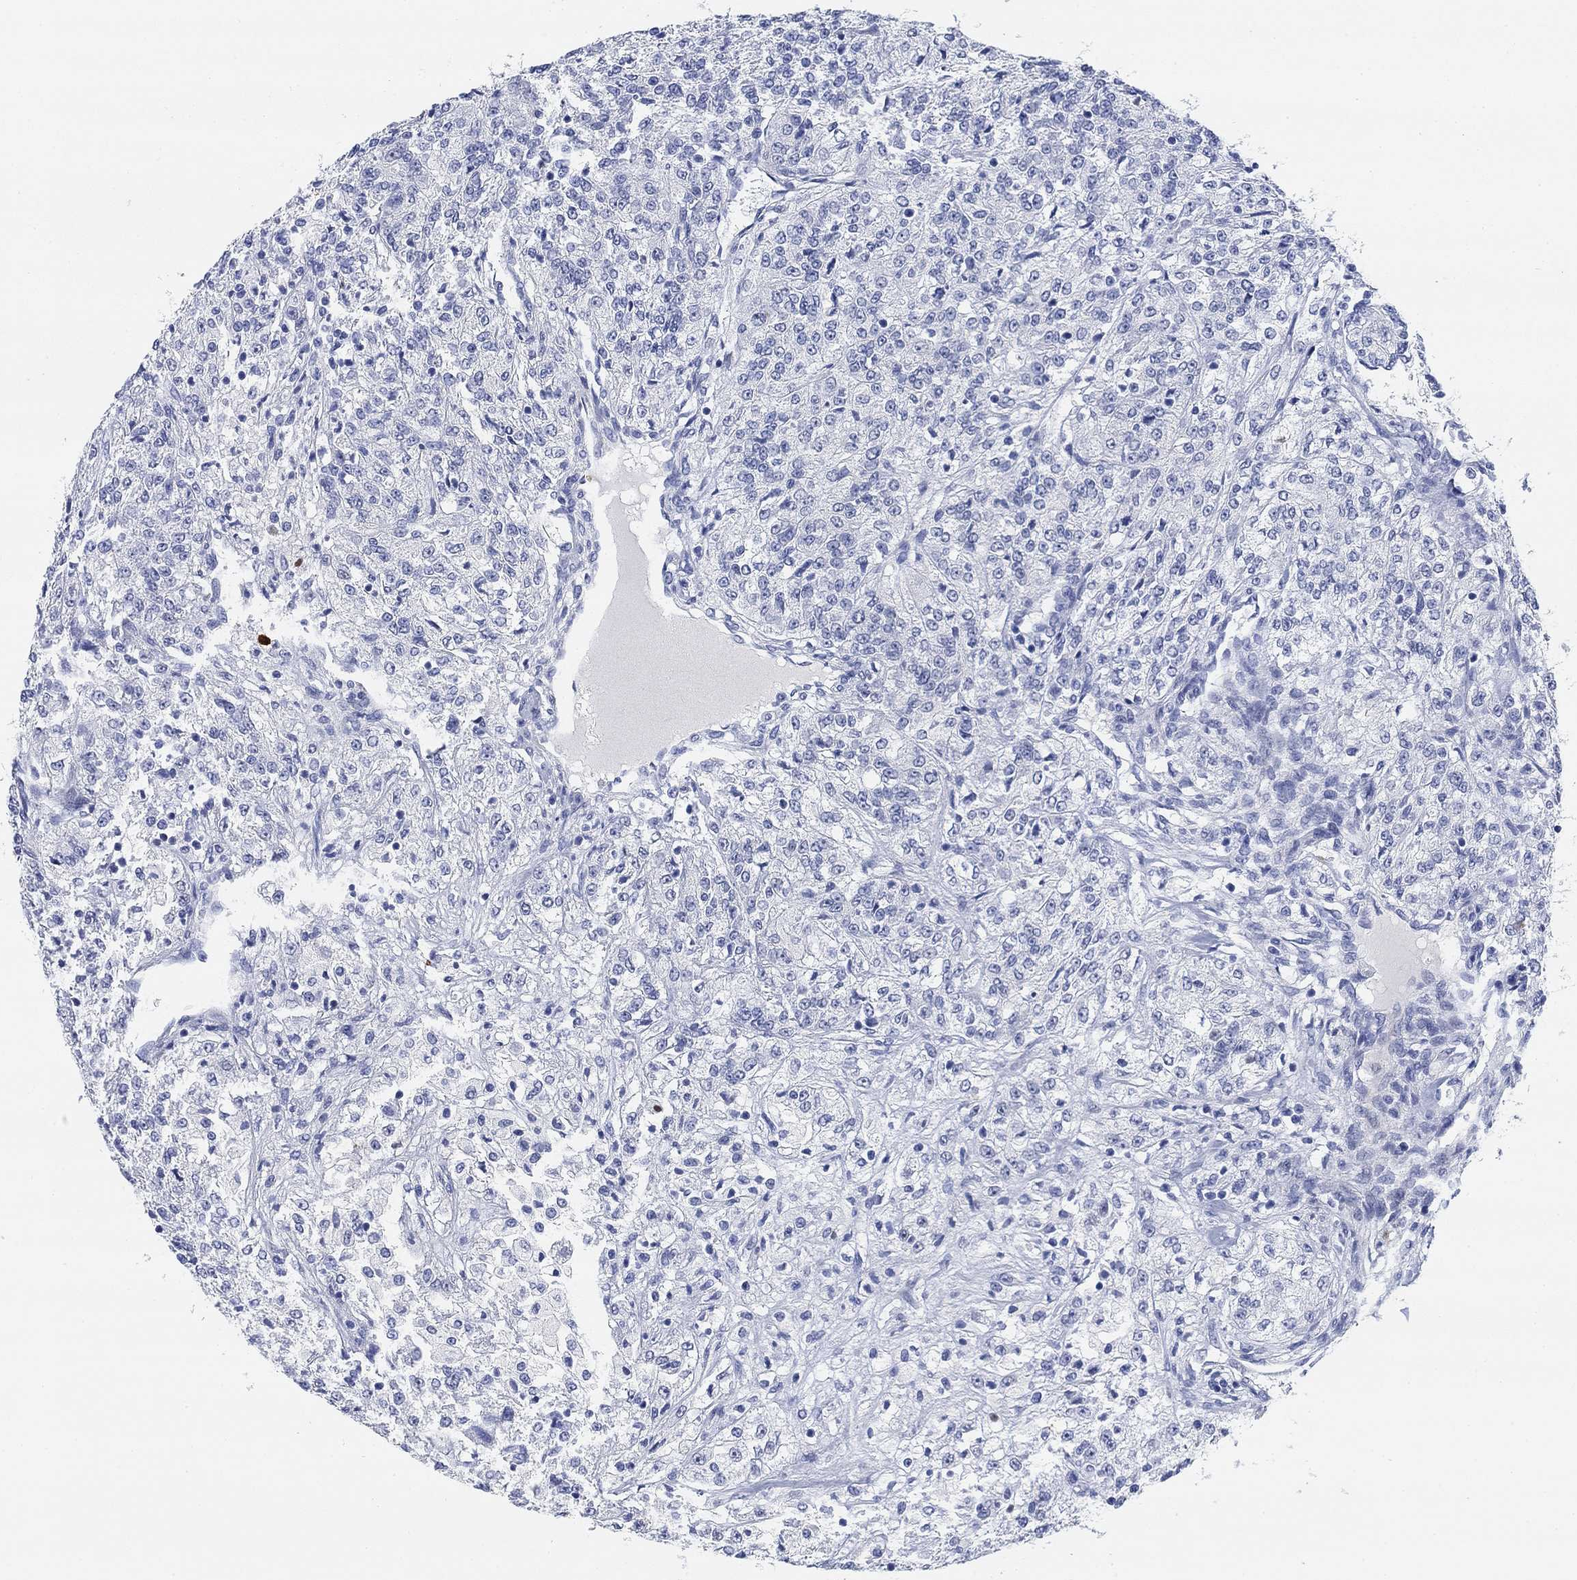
{"staining": {"intensity": "negative", "quantity": "none", "location": "none"}, "tissue": "renal cancer", "cell_type": "Tumor cells", "image_type": "cancer", "snomed": [{"axis": "morphology", "description": "Adenocarcinoma, NOS"}, {"axis": "topography", "description": "Kidney"}], "caption": "DAB immunohistochemical staining of renal adenocarcinoma reveals no significant staining in tumor cells.", "gene": "PAX6", "patient": {"sex": "female", "age": 63}}